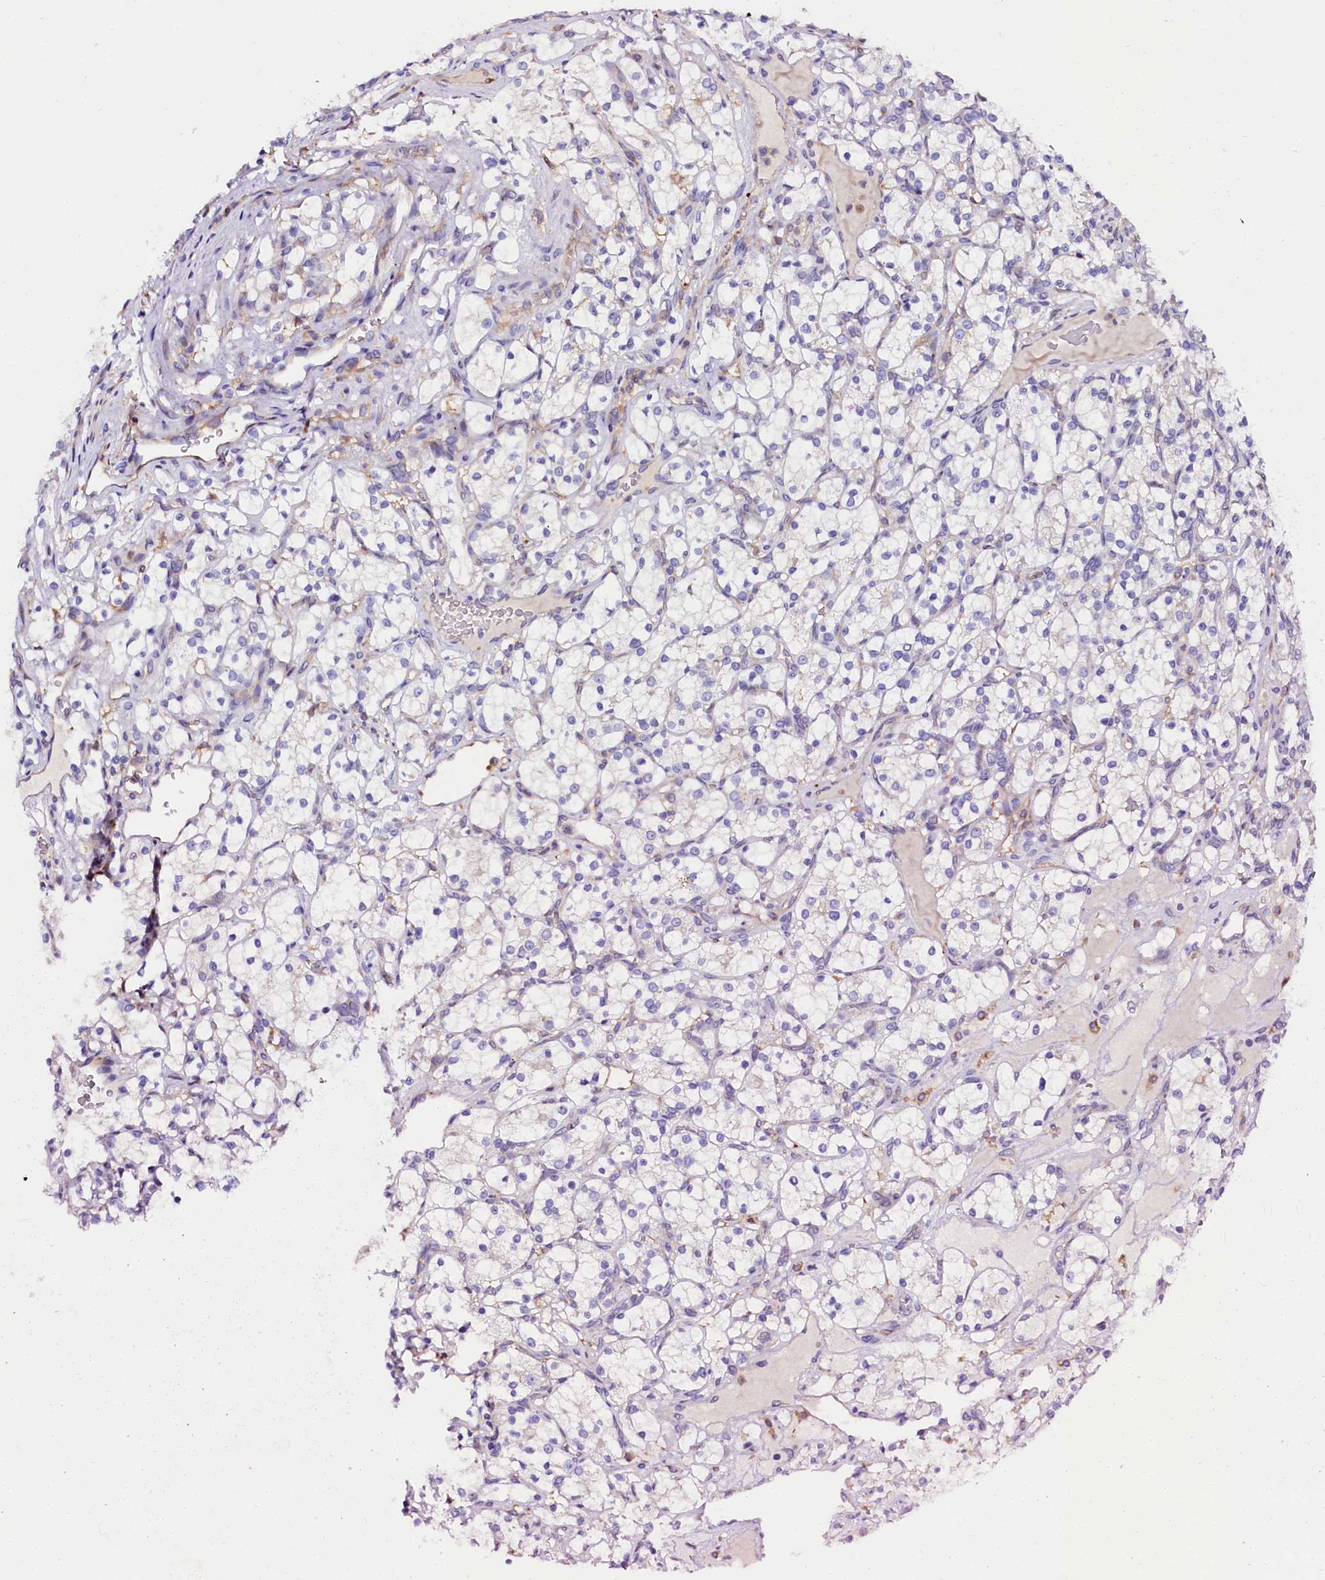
{"staining": {"intensity": "negative", "quantity": "none", "location": "none"}, "tissue": "renal cancer", "cell_type": "Tumor cells", "image_type": "cancer", "snomed": [{"axis": "morphology", "description": "Adenocarcinoma, NOS"}, {"axis": "topography", "description": "Kidney"}], "caption": "A photomicrograph of human renal cancer (adenocarcinoma) is negative for staining in tumor cells.", "gene": "OTOL1", "patient": {"sex": "female", "age": 69}}